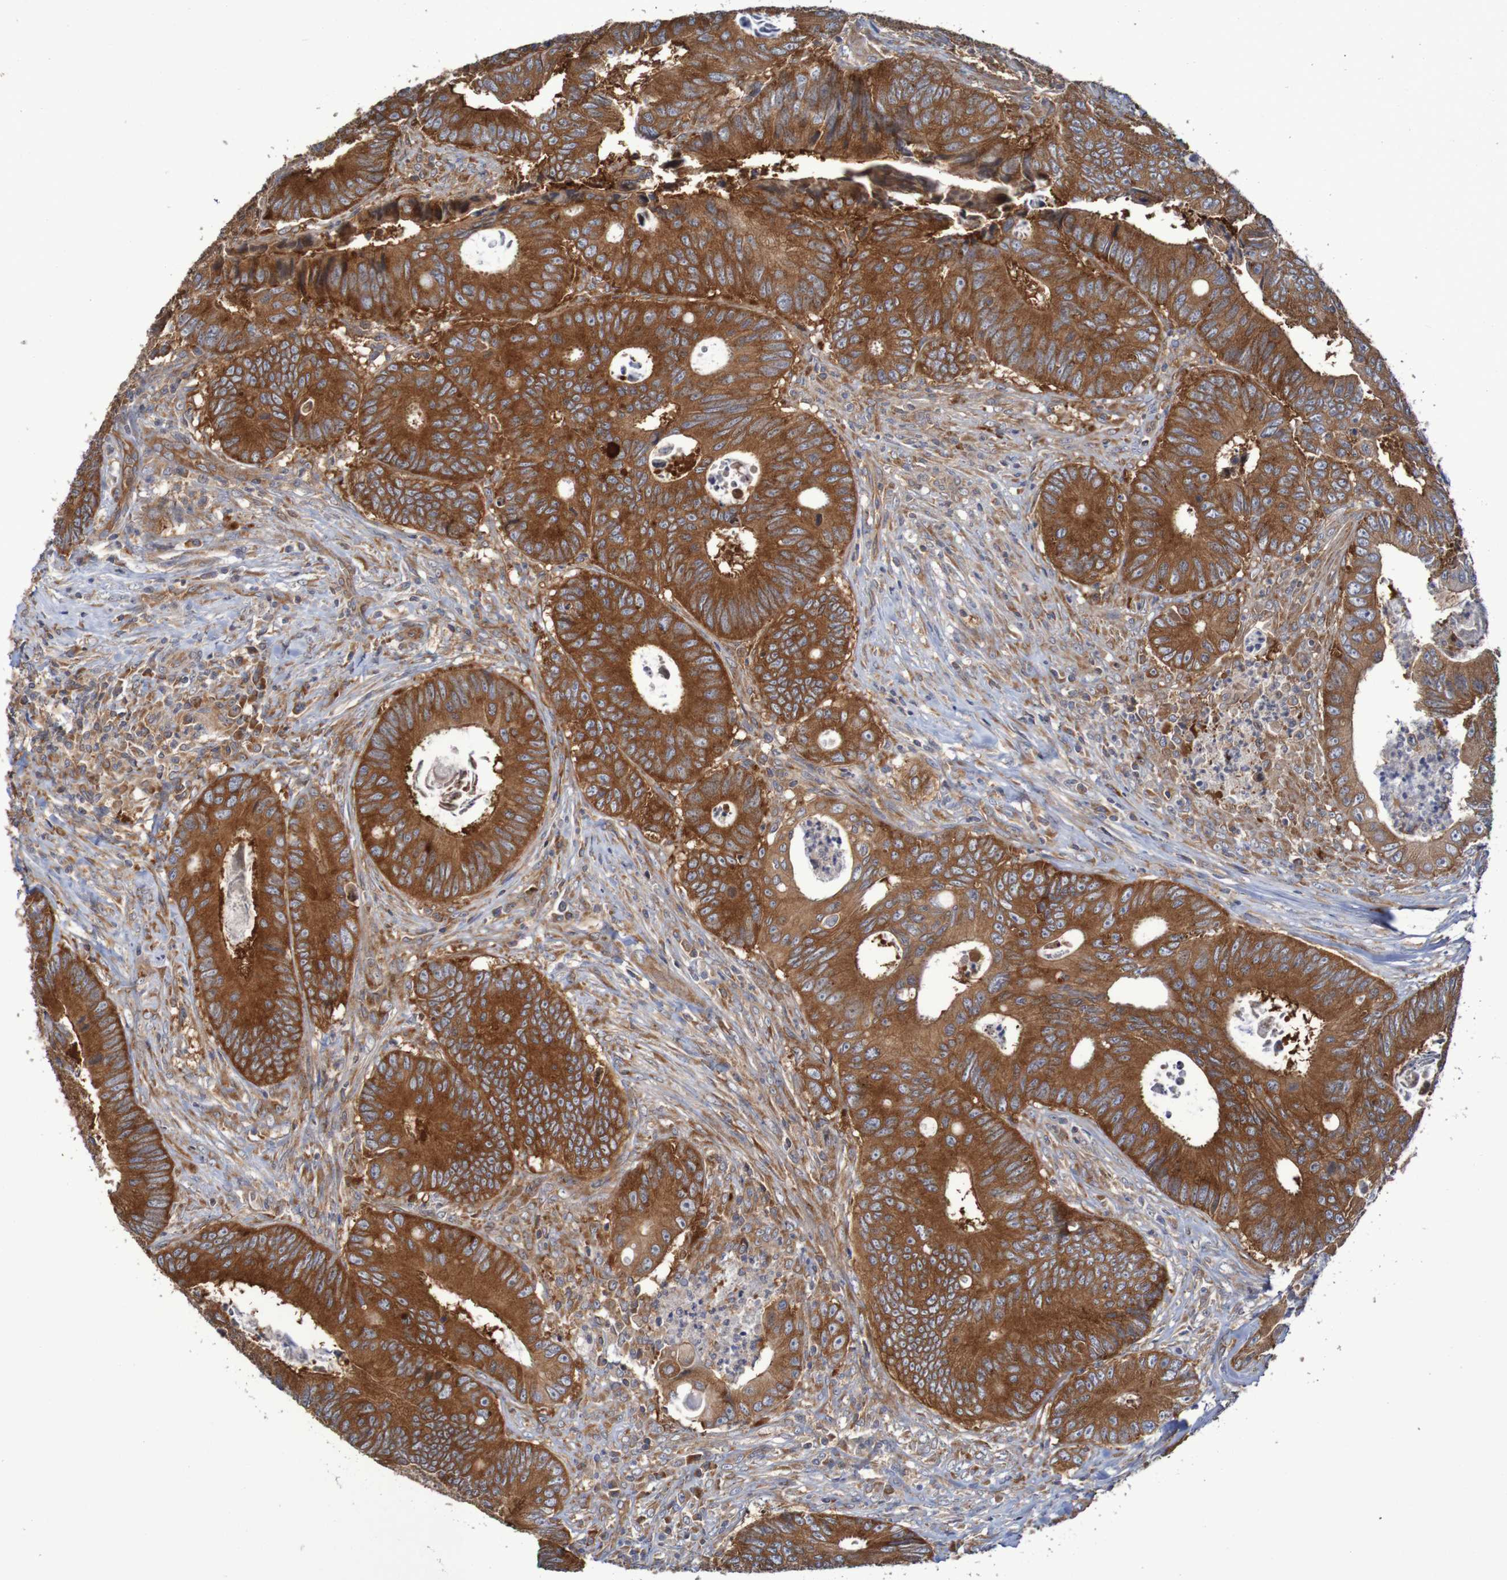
{"staining": {"intensity": "strong", "quantity": ">75%", "location": "cytoplasmic/membranous"}, "tissue": "colorectal cancer", "cell_type": "Tumor cells", "image_type": "cancer", "snomed": [{"axis": "morphology", "description": "Inflammation, NOS"}, {"axis": "morphology", "description": "Adenocarcinoma, NOS"}, {"axis": "topography", "description": "Colon"}], "caption": "A high amount of strong cytoplasmic/membranous staining is identified in about >75% of tumor cells in colorectal cancer (adenocarcinoma) tissue.", "gene": "LRRC47", "patient": {"sex": "male", "age": 72}}